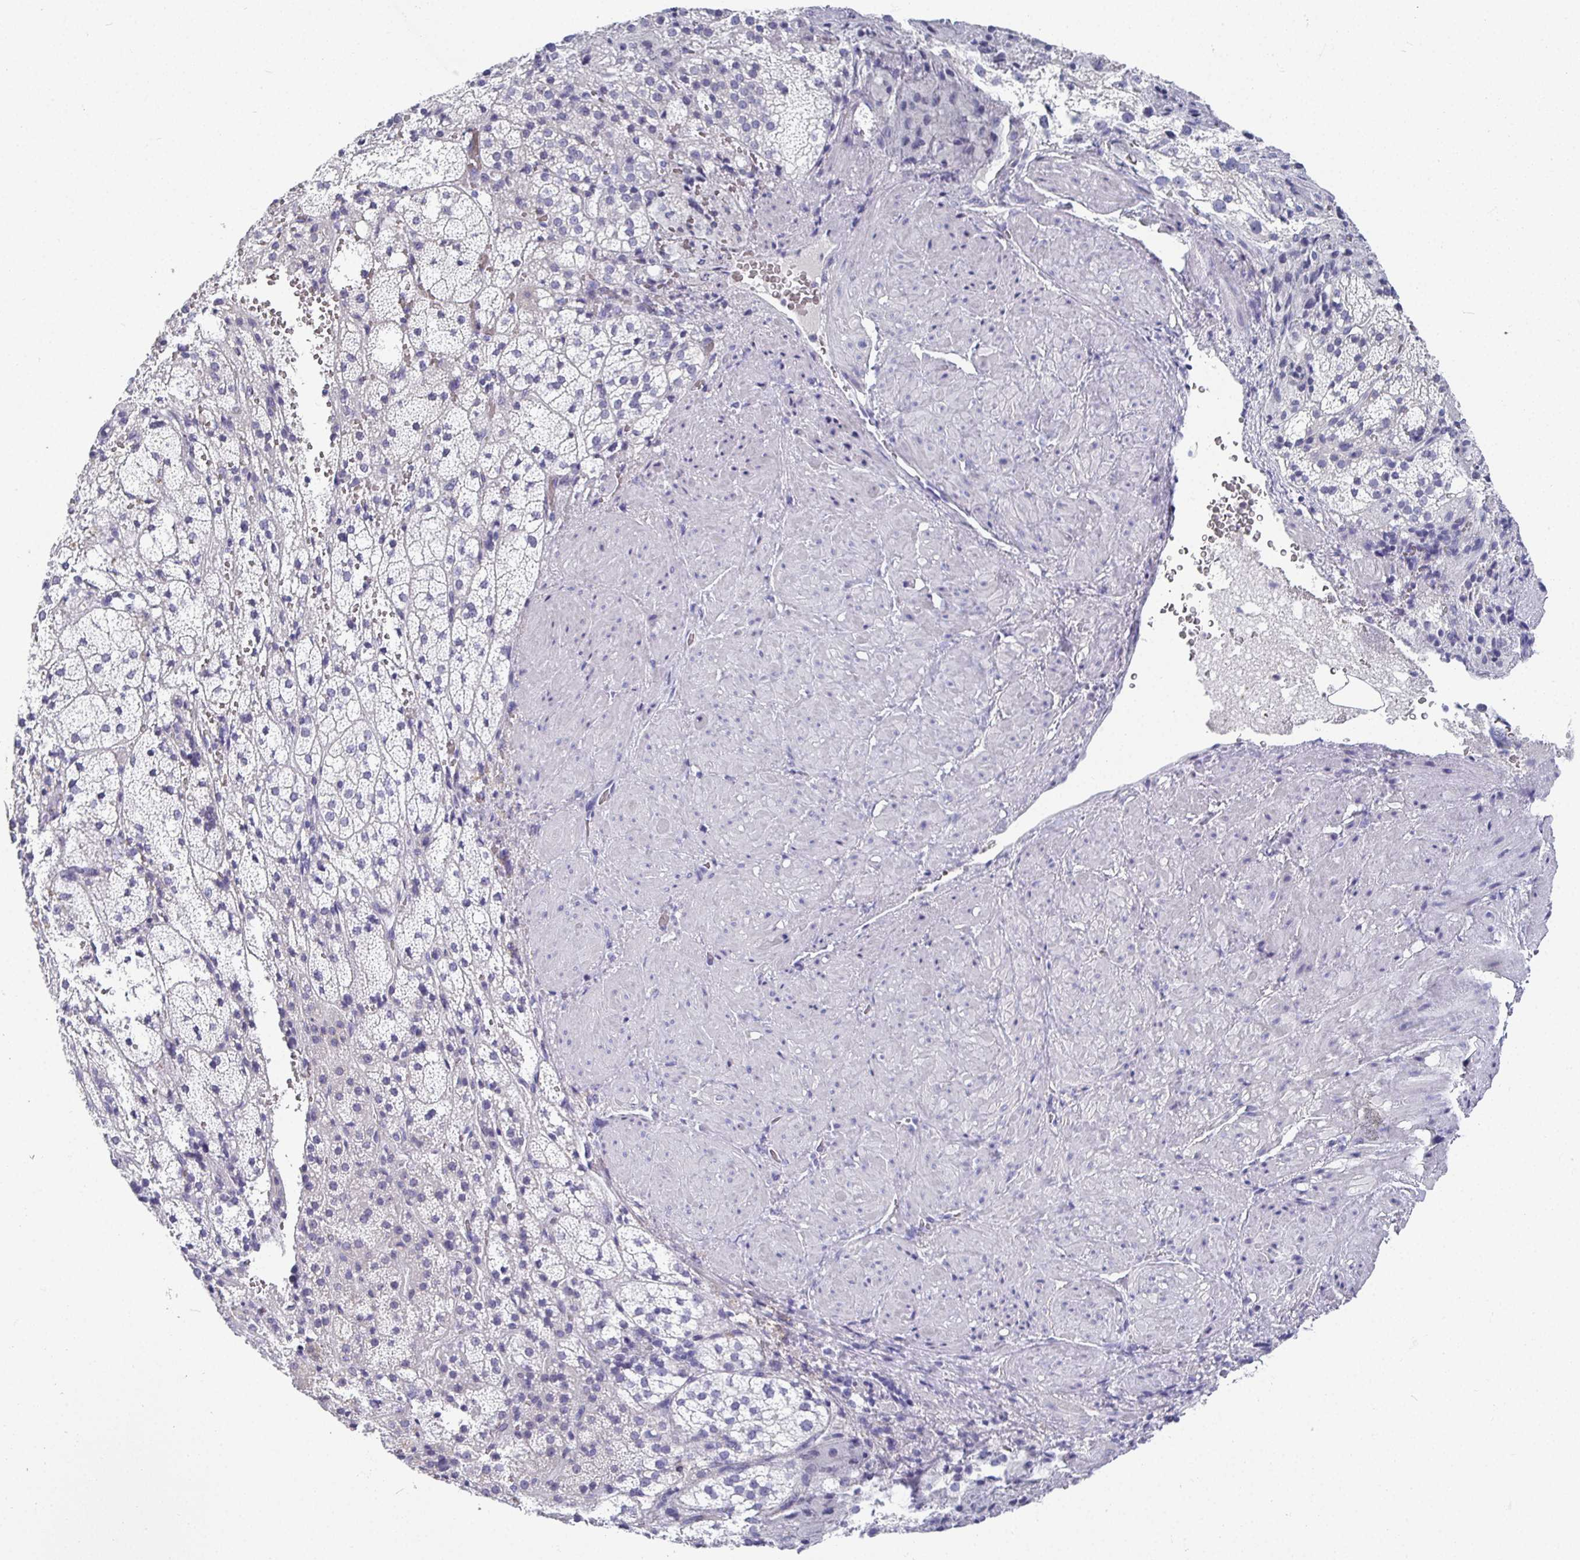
{"staining": {"intensity": "negative", "quantity": "none", "location": "none"}, "tissue": "adrenal gland", "cell_type": "Glandular cells", "image_type": "normal", "snomed": [{"axis": "morphology", "description": "Normal tissue, NOS"}, {"axis": "topography", "description": "Adrenal gland"}], "caption": "Human adrenal gland stained for a protein using IHC demonstrates no staining in glandular cells.", "gene": "TMEM241", "patient": {"sex": "male", "age": 53}}